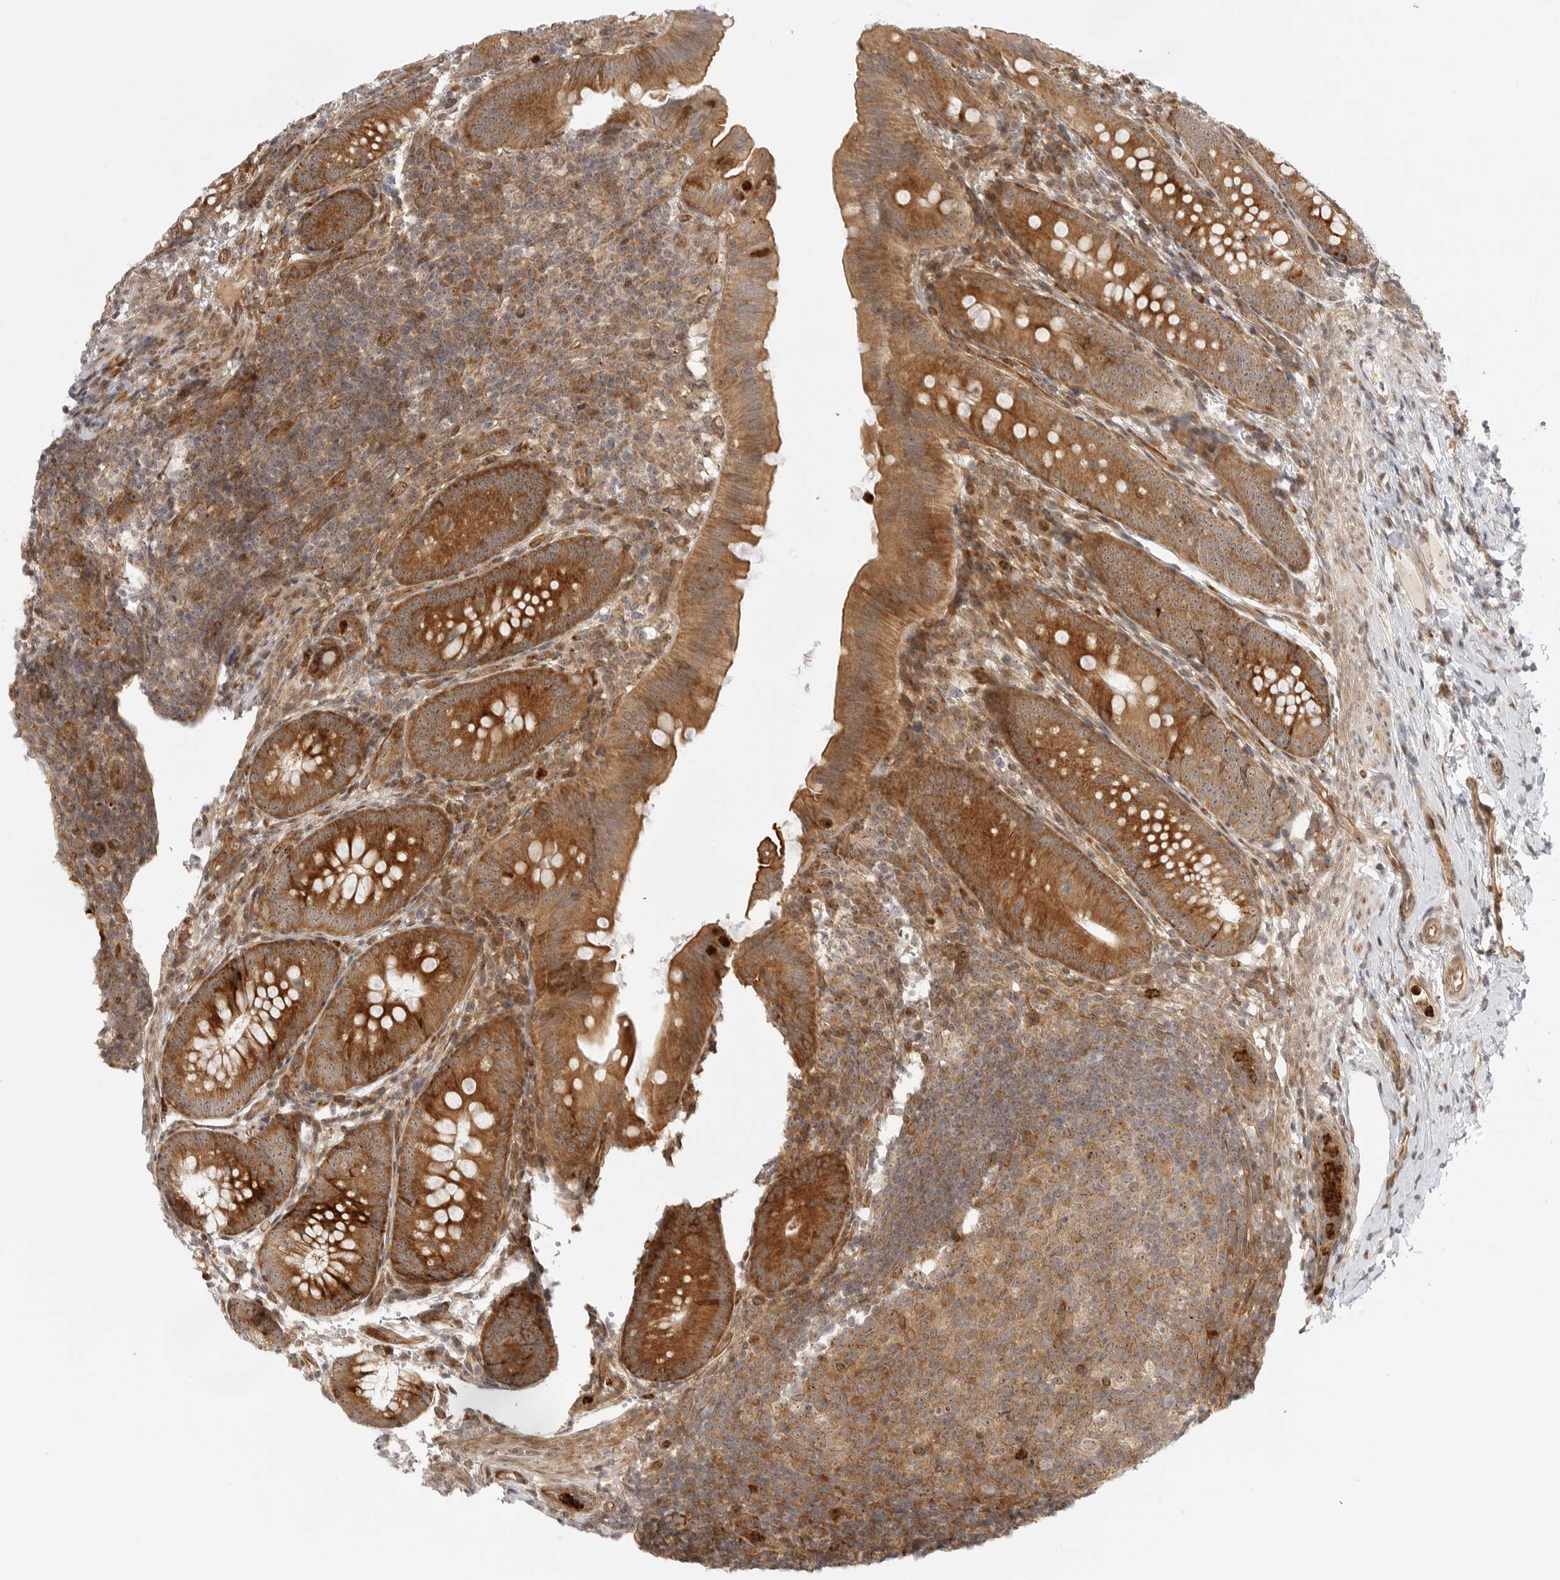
{"staining": {"intensity": "strong", "quantity": ">75%", "location": "cytoplasmic/membranous"}, "tissue": "appendix", "cell_type": "Glandular cells", "image_type": "normal", "snomed": [{"axis": "morphology", "description": "Normal tissue, NOS"}, {"axis": "topography", "description": "Appendix"}], "caption": "Immunohistochemistry (IHC) (DAB) staining of normal appendix reveals strong cytoplasmic/membranous protein staining in about >75% of glandular cells.", "gene": "DSCC1", "patient": {"sex": "male", "age": 1}}